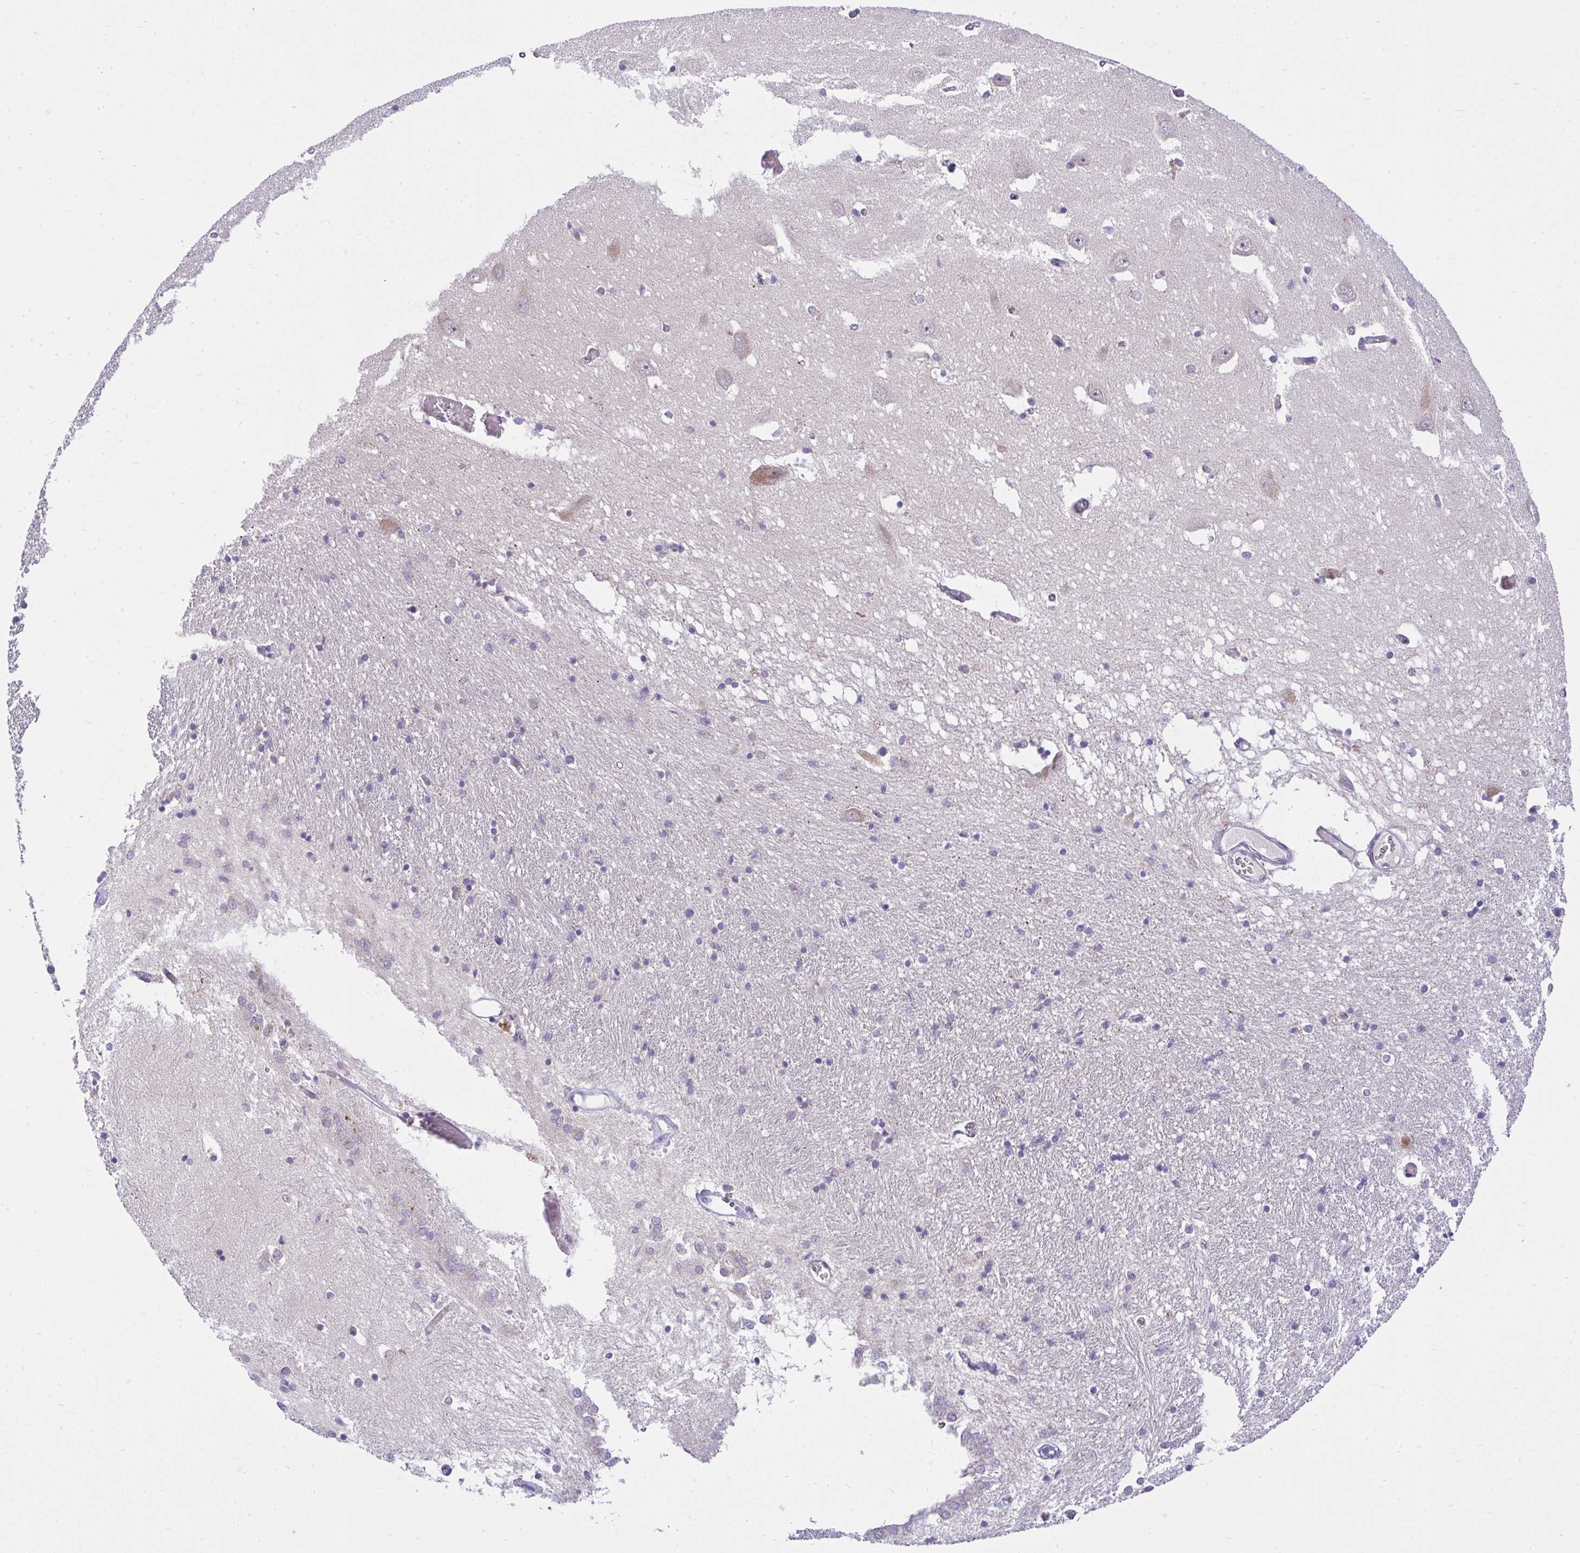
{"staining": {"intensity": "negative", "quantity": "none", "location": "none"}, "tissue": "caudate", "cell_type": "Glial cells", "image_type": "normal", "snomed": [{"axis": "morphology", "description": "Normal tissue, NOS"}, {"axis": "topography", "description": "Lateral ventricle wall"}, {"axis": "topography", "description": "Hippocampus"}], "caption": "High magnification brightfield microscopy of unremarkable caudate stained with DAB (3,3'-diaminobenzidine) (brown) and counterstained with hematoxylin (blue): glial cells show no significant staining. (Stains: DAB (3,3'-diaminobenzidine) immunohistochemistry (IHC) with hematoxylin counter stain, Microscopy: brightfield microscopy at high magnification).", "gene": "CHIA", "patient": {"sex": "female", "age": 63}}